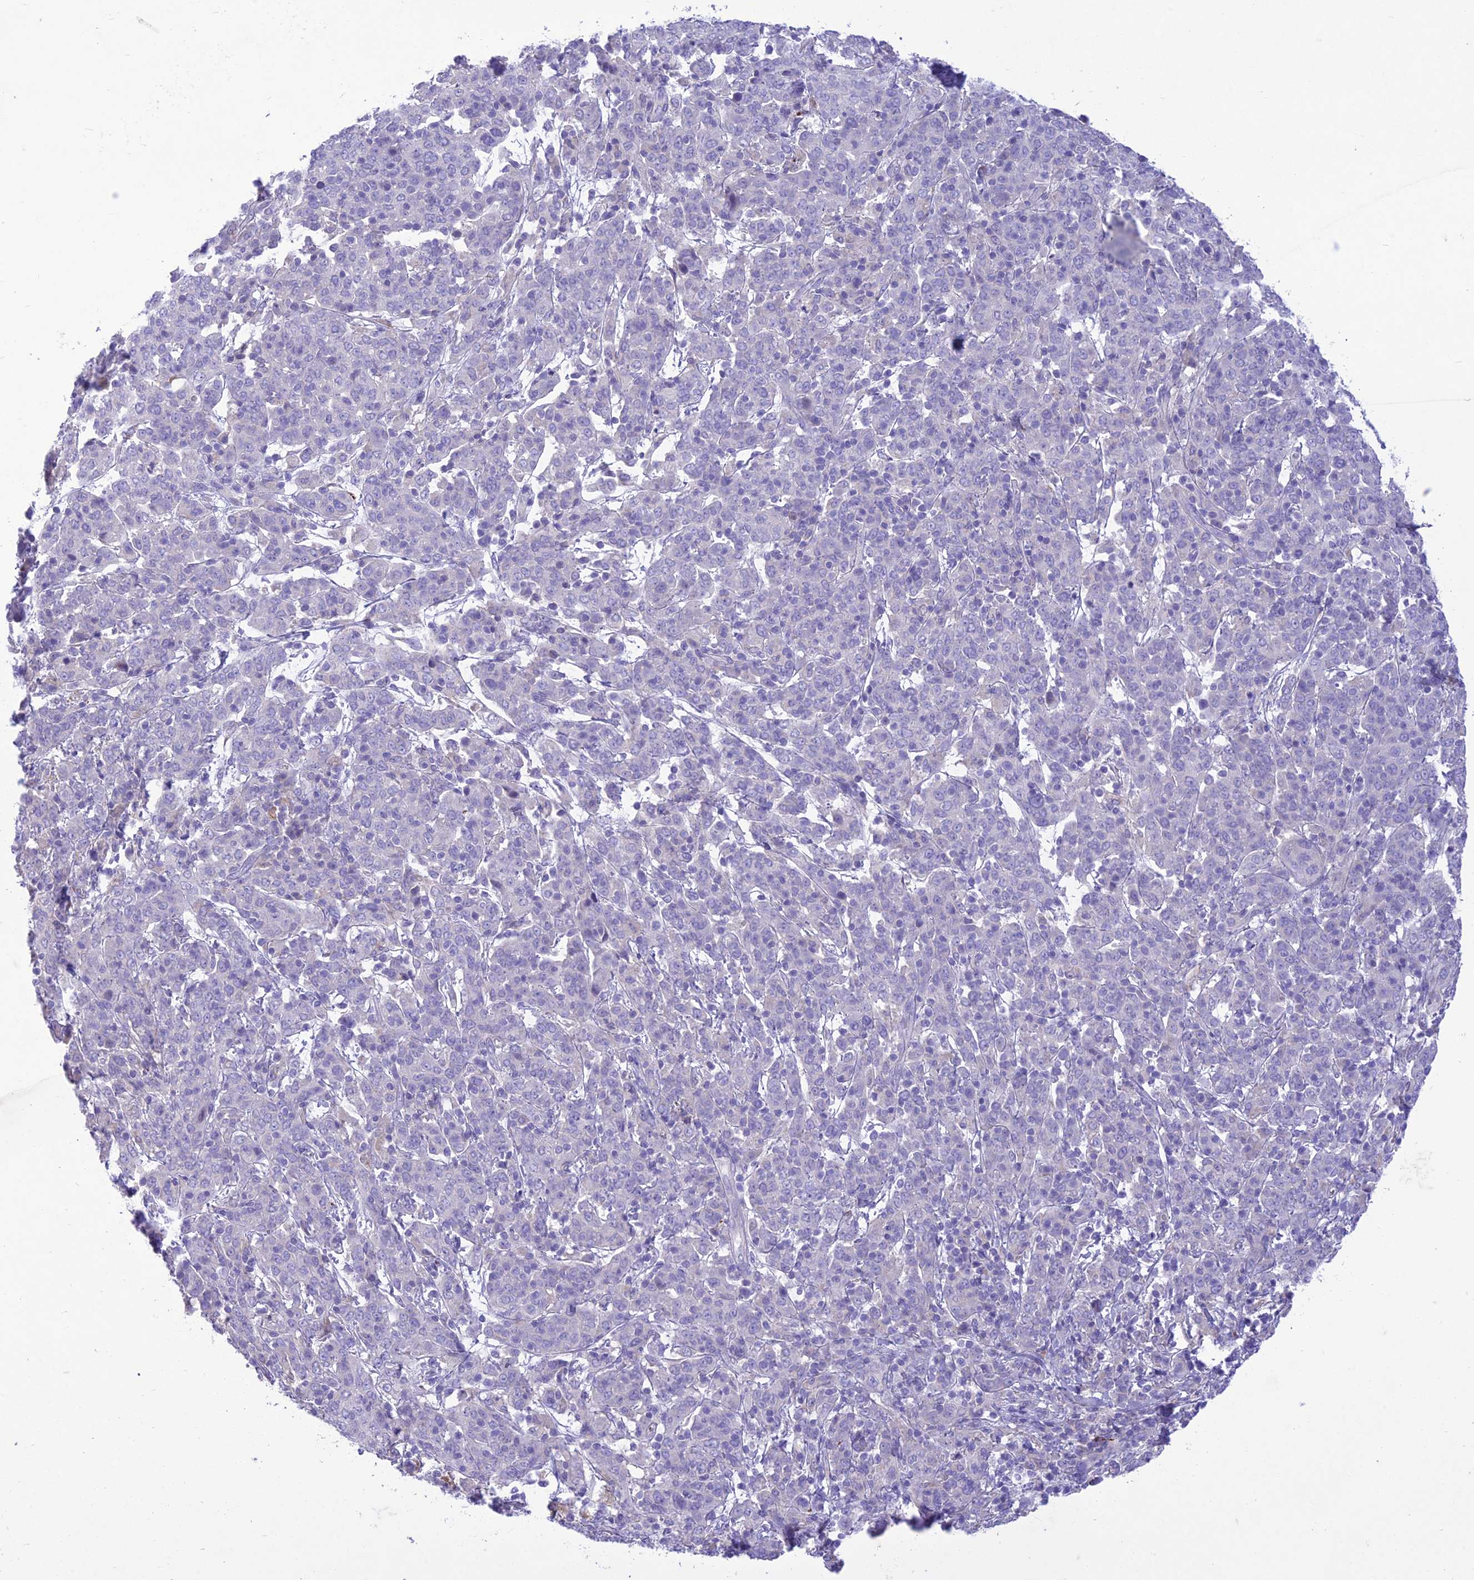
{"staining": {"intensity": "negative", "quantity": "none", "location": "none"}, "tissue": "cervical cancer", "cell_type": "Tumor cells", "image_type": "cancer", "snomed": [{"axis": "morphology", "description": "Squamous cell carcinoma, NOS"}, {"axis": "topography", "description": "Cervix"}], "caption": "Immunohistochemical staining of cervical cancer exhibits no significant staining in tumor cells. (Brightfield microscopy of DAB IHC at high magnification).", "gene": "SLC13A5", "patient": {"sex": "female", "age": 67}}